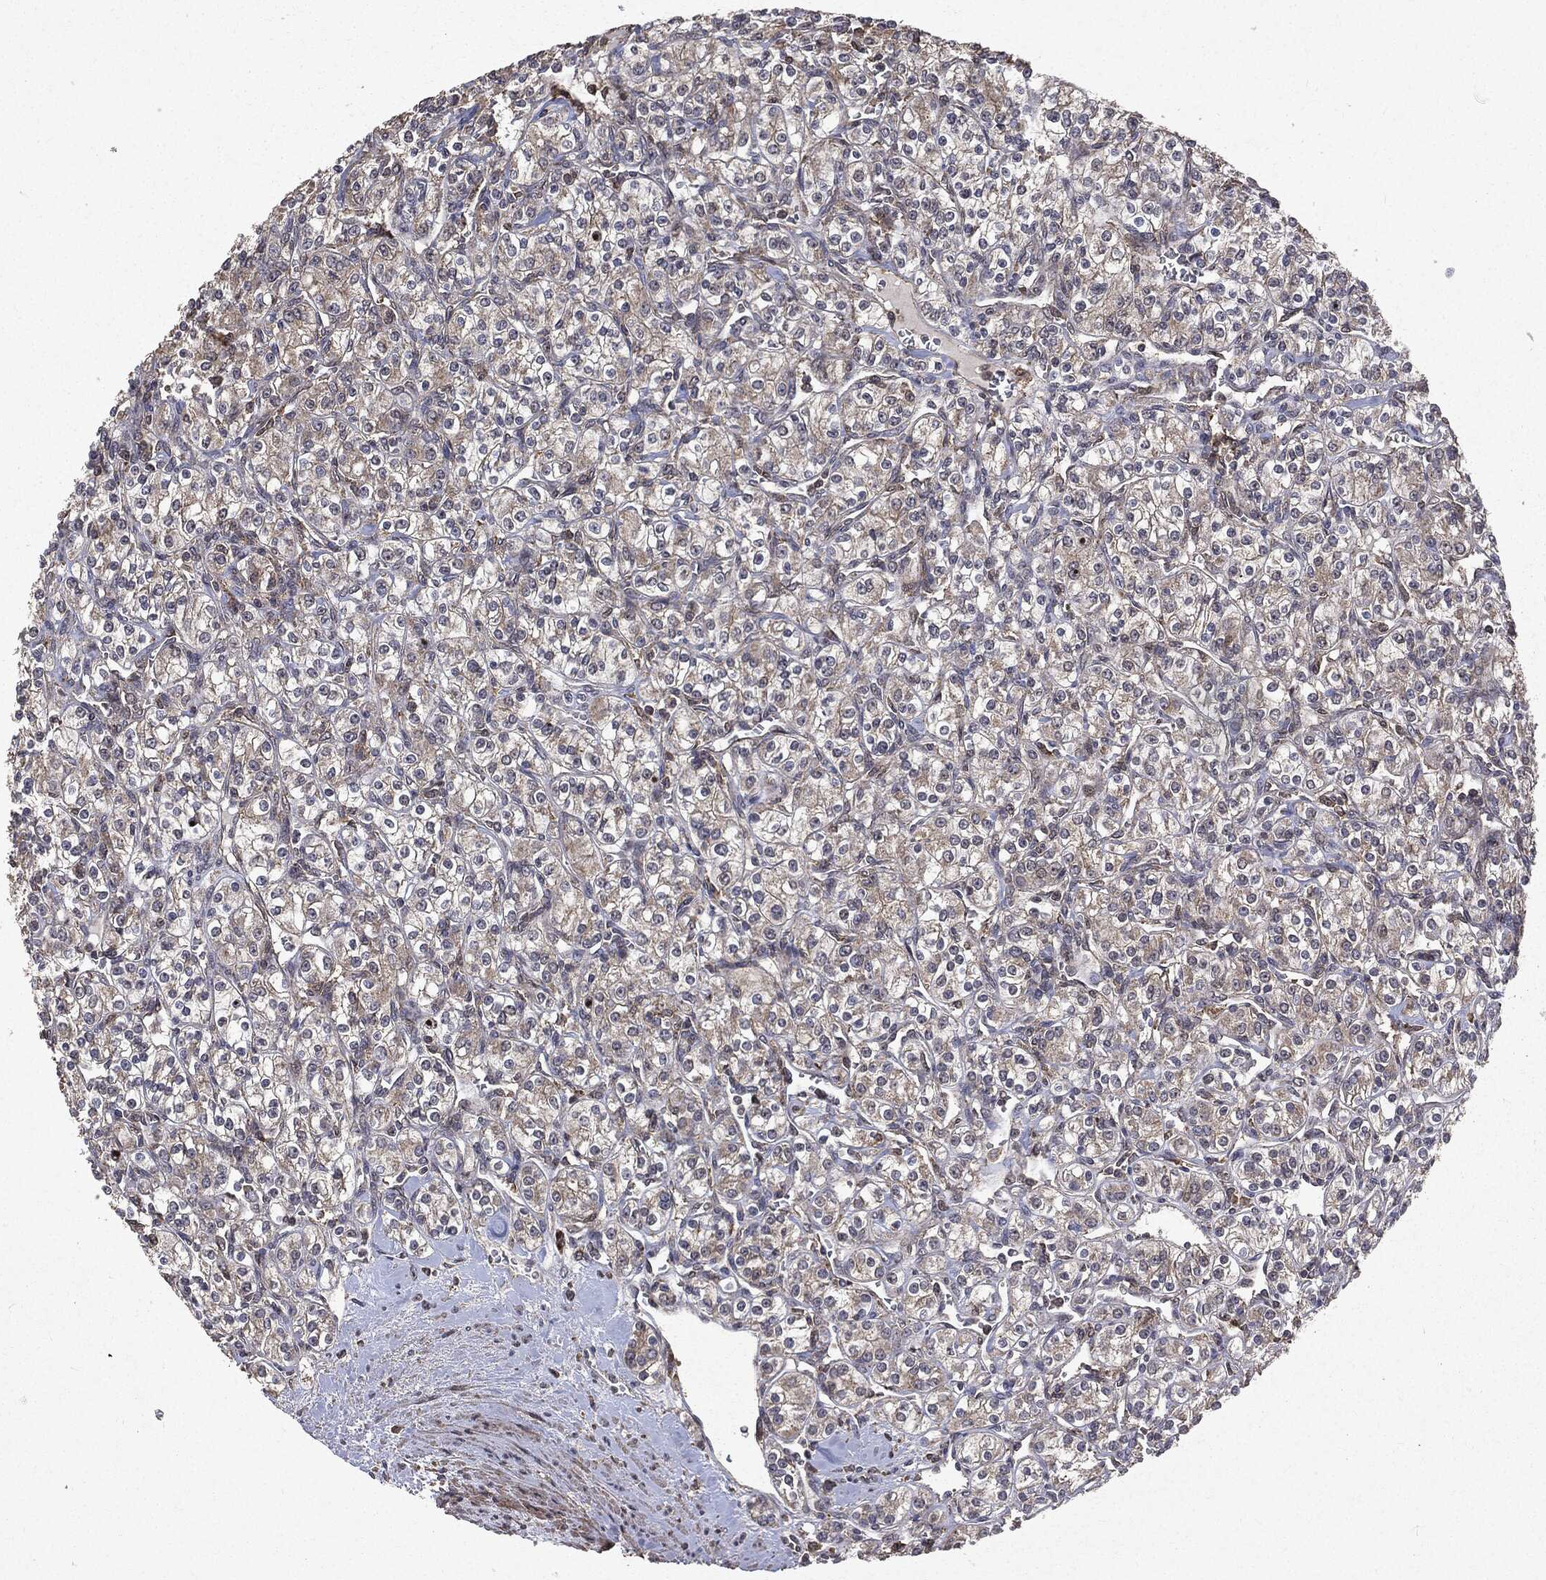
{"staining": {"intensity": "negative", "quantity": "none", "location": "none"}, "tissue": "renal cancer", "cell_type": "Tumor cells", "image_type": "cancer", "snomed": [{"axis": "morphology", "description": "Adenocarcinoma, NOS"}, {"axis": "topography", "description": "Kidney"}], "caption": "An image of human renal cancer (adenocarcinoma) is negative for staining in tumor cells.", "gene": "PTEN", "patient": {"sex": "male", "age": 77}}